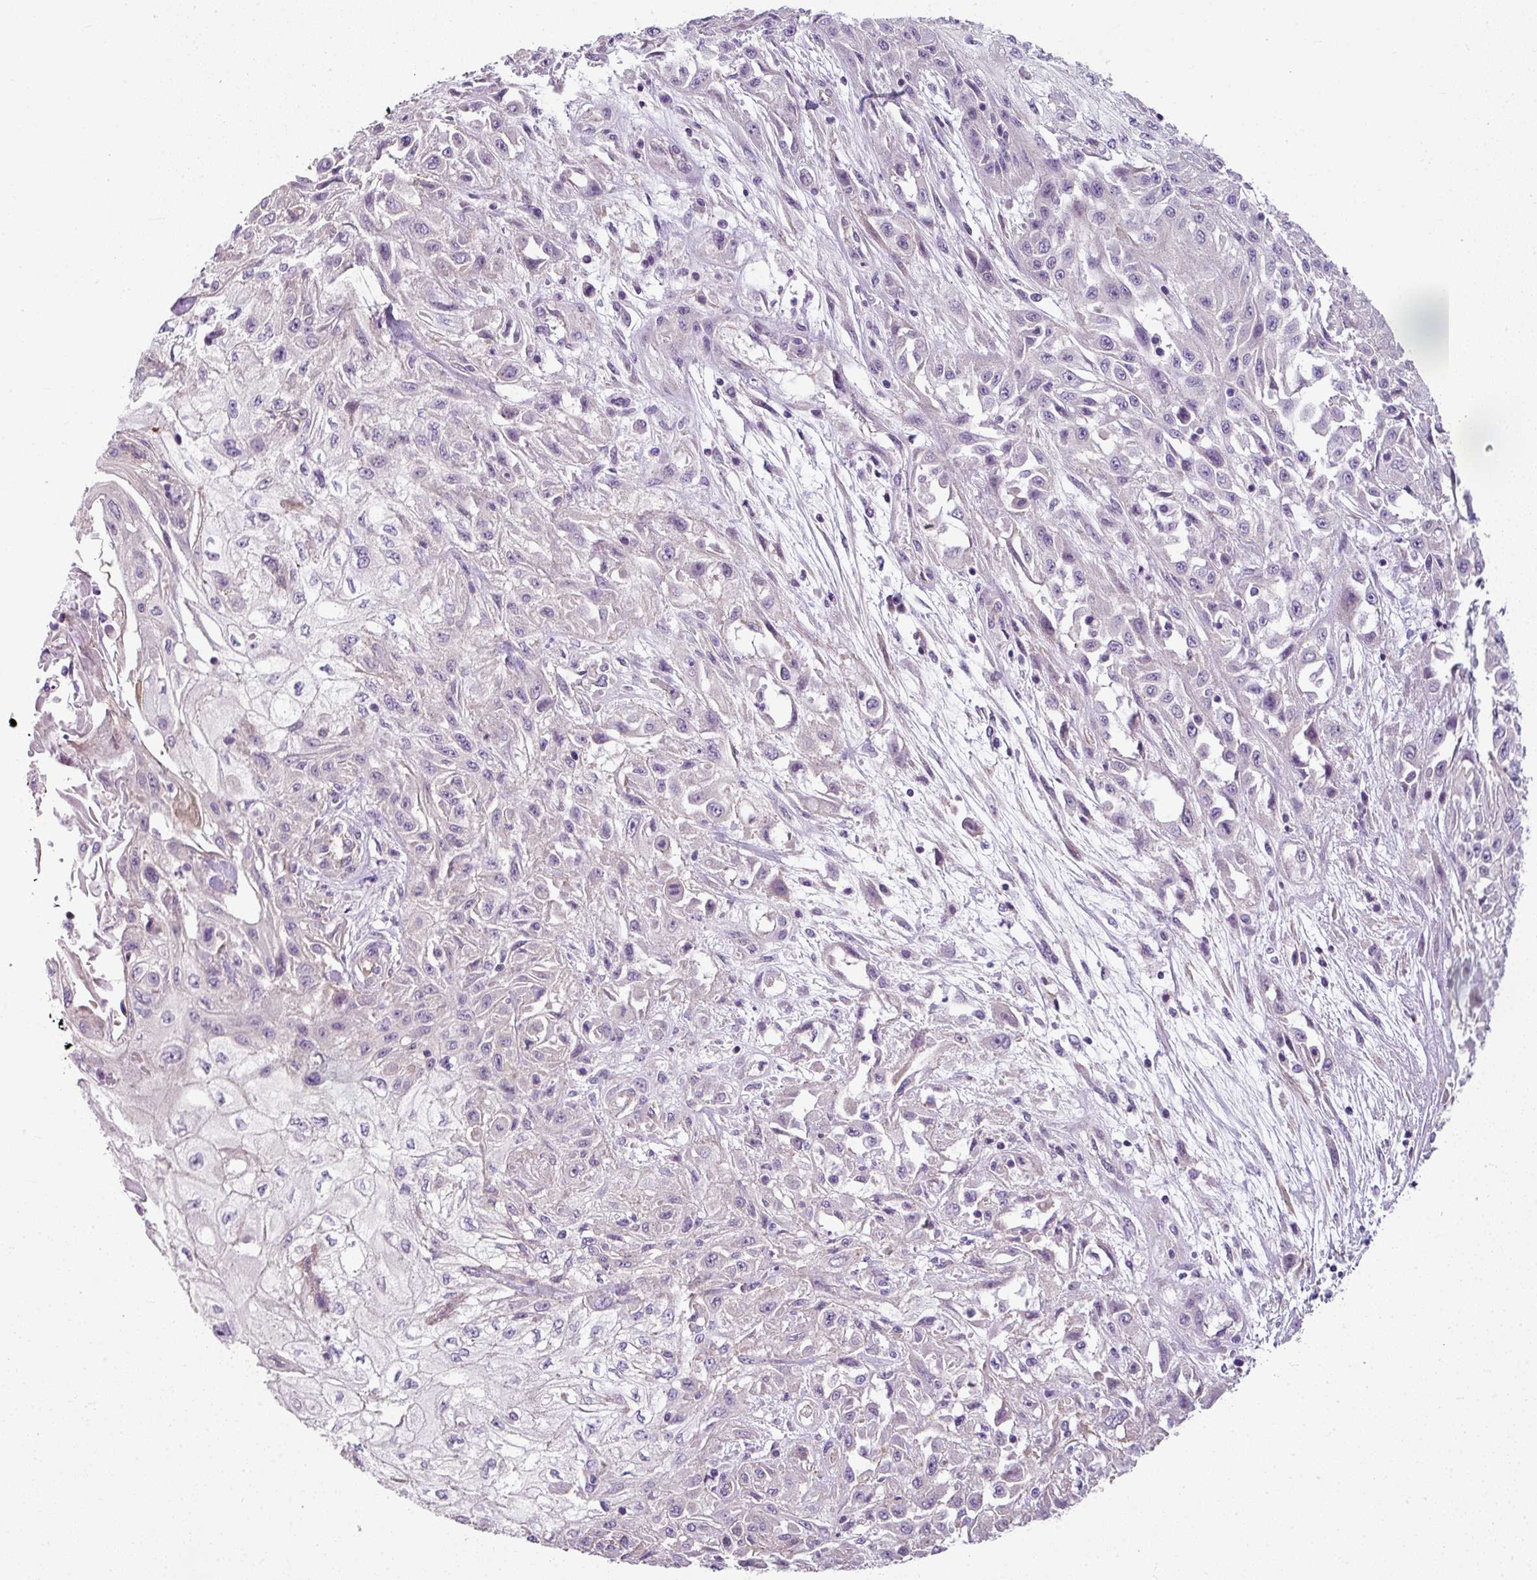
{"staining": {"intensity": "negative", "quantity": "none", "location": "none"}, "tissue": "skin cancer", "cell_type": "Tumor cells", "image_type": "cancer", "snomed": [{"axis": "morphology", "description": "Squamous cell carcinoma, NOS"}, {"axis": "morphology", "description": "Squamous cell carcinoma, metastatic, NOS"}, {"axis": "topography", "description": "Skin"}, {"axis": "topography", "description": "Lymph node"}], "caption": "A histopathology image of skin cancer (metastatic squamous cell carcinoma) stained for a protein shows no brown staining in tumor cells. (Brightfield microscopy of DAB (3,3'-diaminobenzidine) IHC at high magnification).", "gene": "PALS2", "patient": {"sex": "male", "age": 75}}